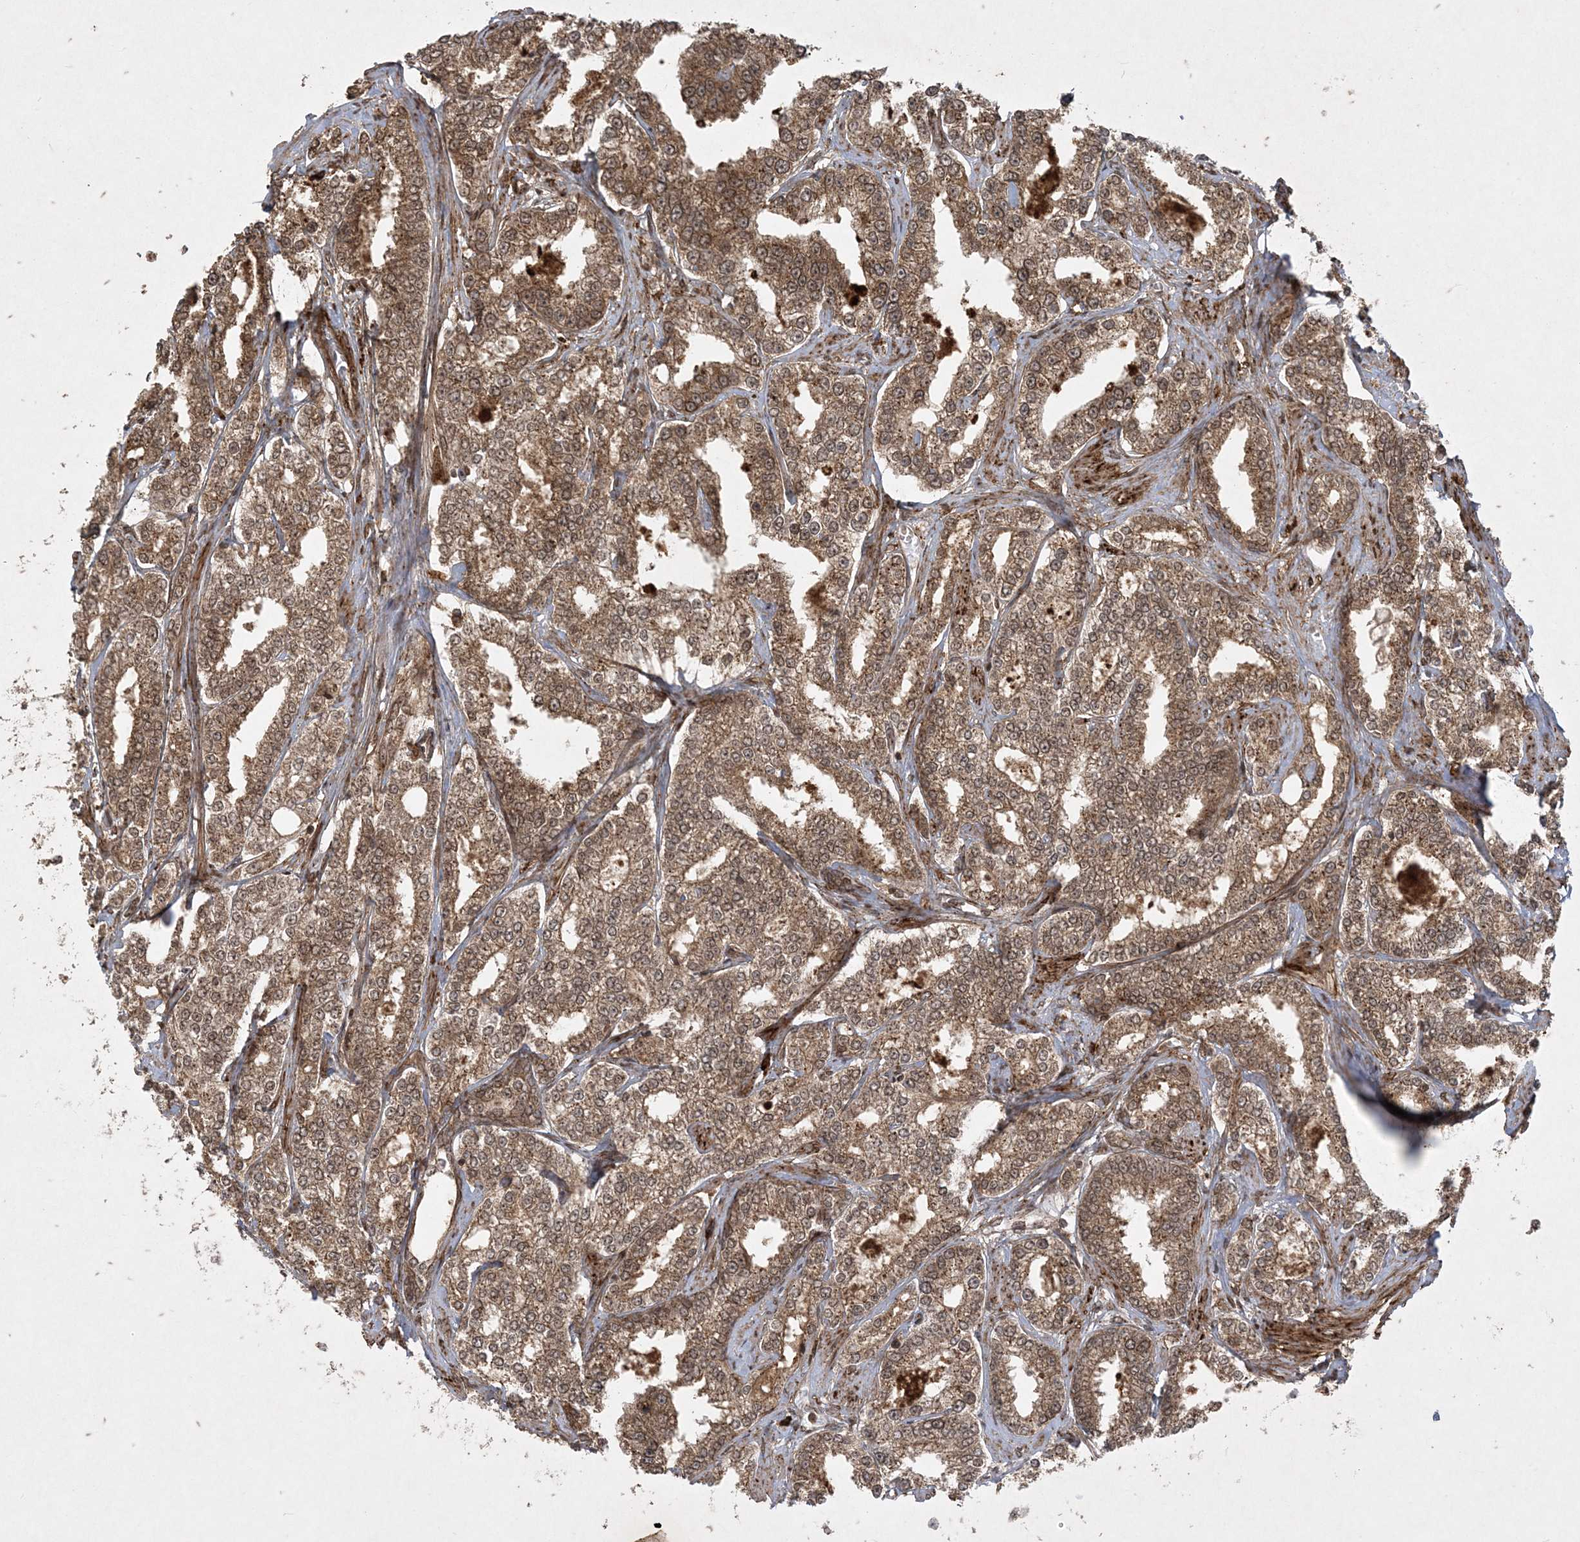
{"staining": {"intensity": "moderate", "quantity": ">75%", "location": "cytoplasmic/membranous,nuclear"}, "tissue": "prostate cancer", "cell_type": "Tumor cells", "image_type": "cancer", "snomed": [{"axis": "morphology", "description": "Normal tissue, NOS"}, {"axis": "morphology", "description": "Adenocarcinoma, High grade"}, {"axis": "topography", "description": "Prostate"}], "caption": "Prostate high-grade adenocarcinoma stained for a protein exhibits moderate cytoplasmic/membranous and nuclear positivity in tumor cells.", "gene": "RRAS", "patient": {"sex": "male", "age": 83}}